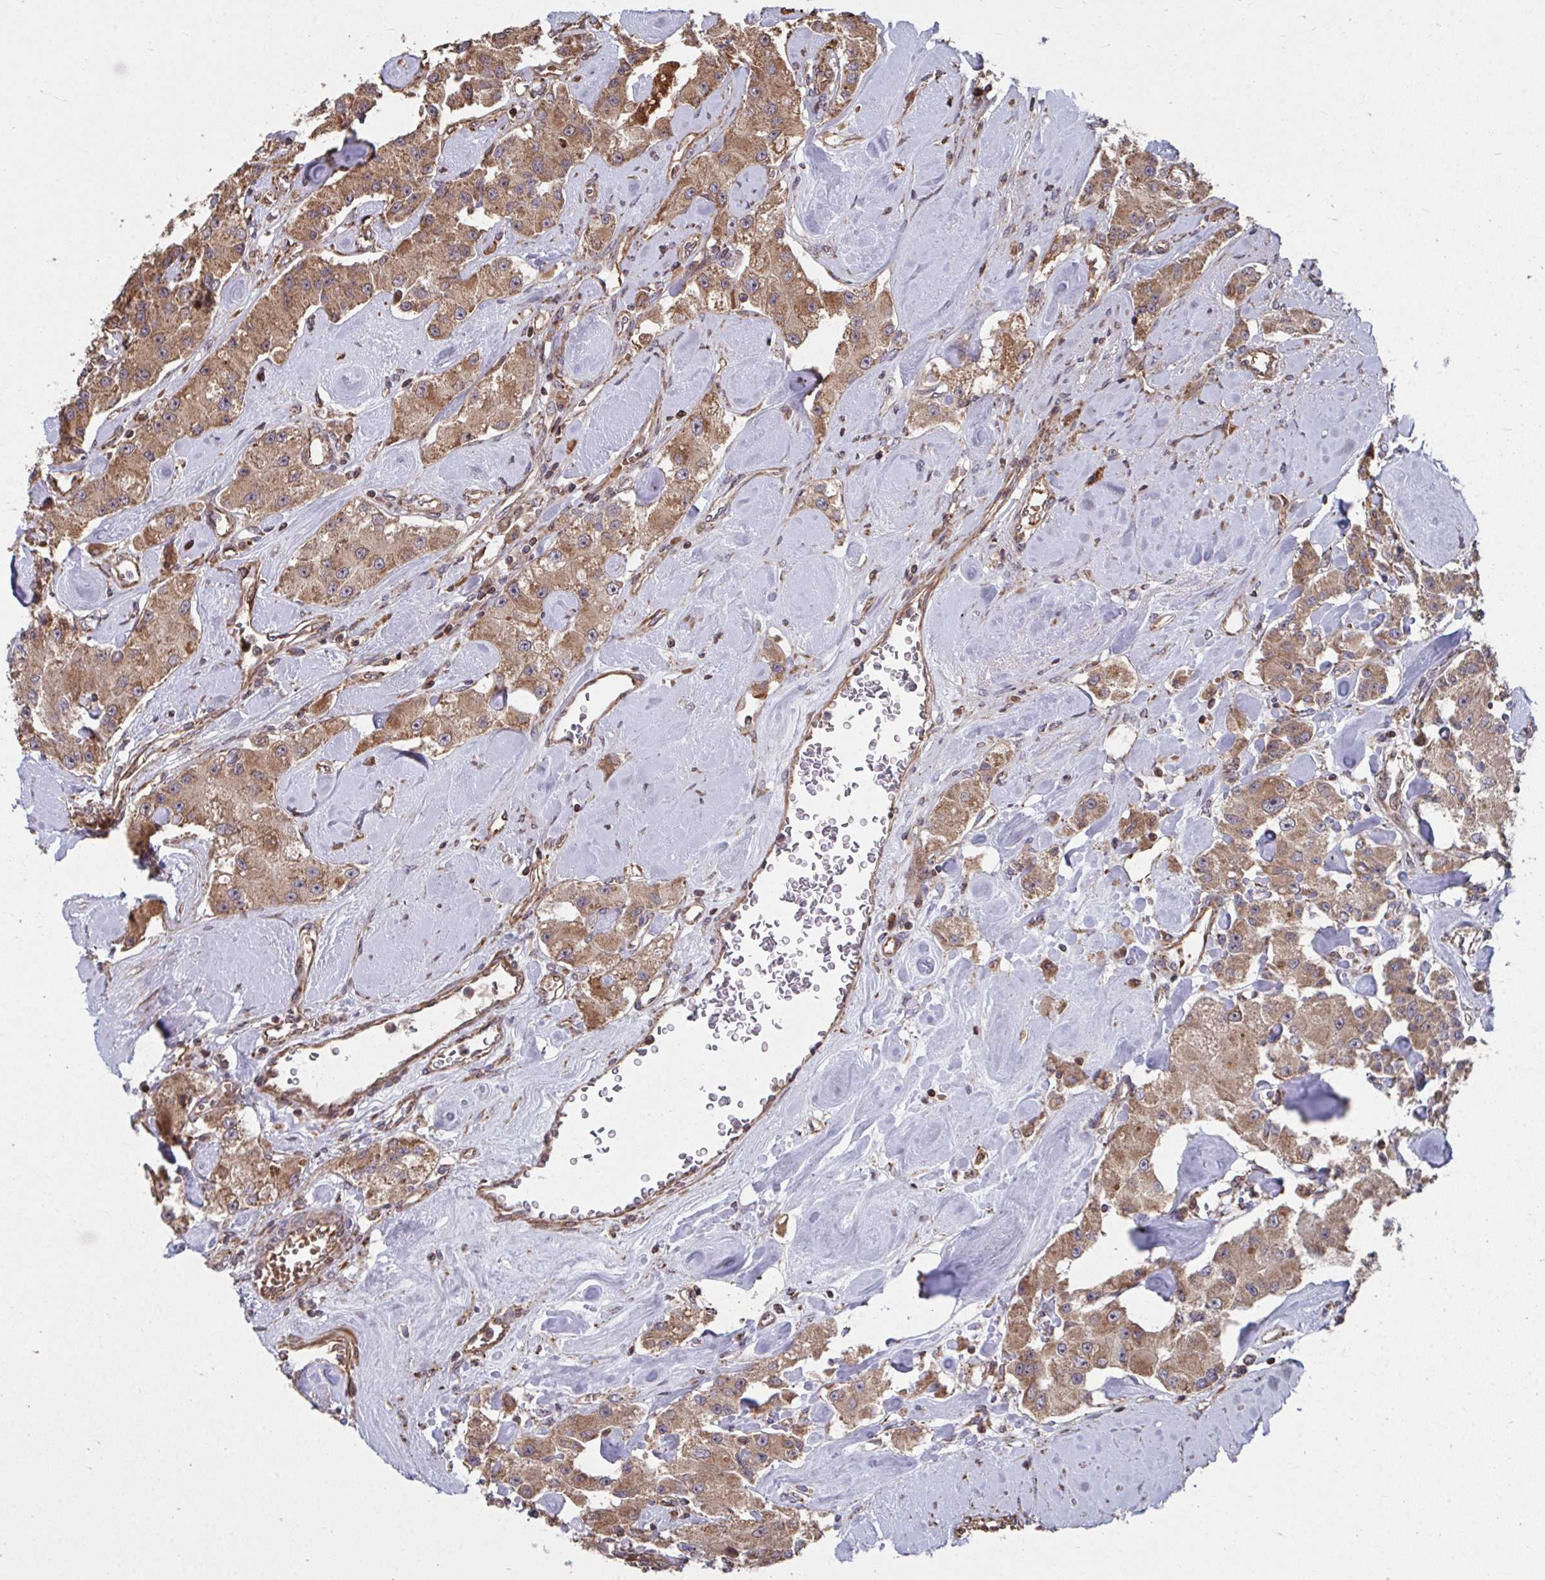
{"staining": {"intensity": "moderate", "quantity": ">75%", "location": "cytoplasmic/membranous"}, "tissue": "carcinoid", "cell_type": "Tumor cells", "image_type": "cancer", "snomed": [{"axis": "morphology", "description": "Carcinoid, malignant, NOS"}, {"axis": "topography", "description": "Pancreas"}], "caption": "Immunohistochemistry (IHC) histopathology image of carcinoid (malignant) stained for a protein (brown), which exhibits medium levels of moderate cytoplasmic/membranous expression in about >75% of tumor cells.", "gene": "FAM89A", "patient": {"sex": "male", "age": 41}}